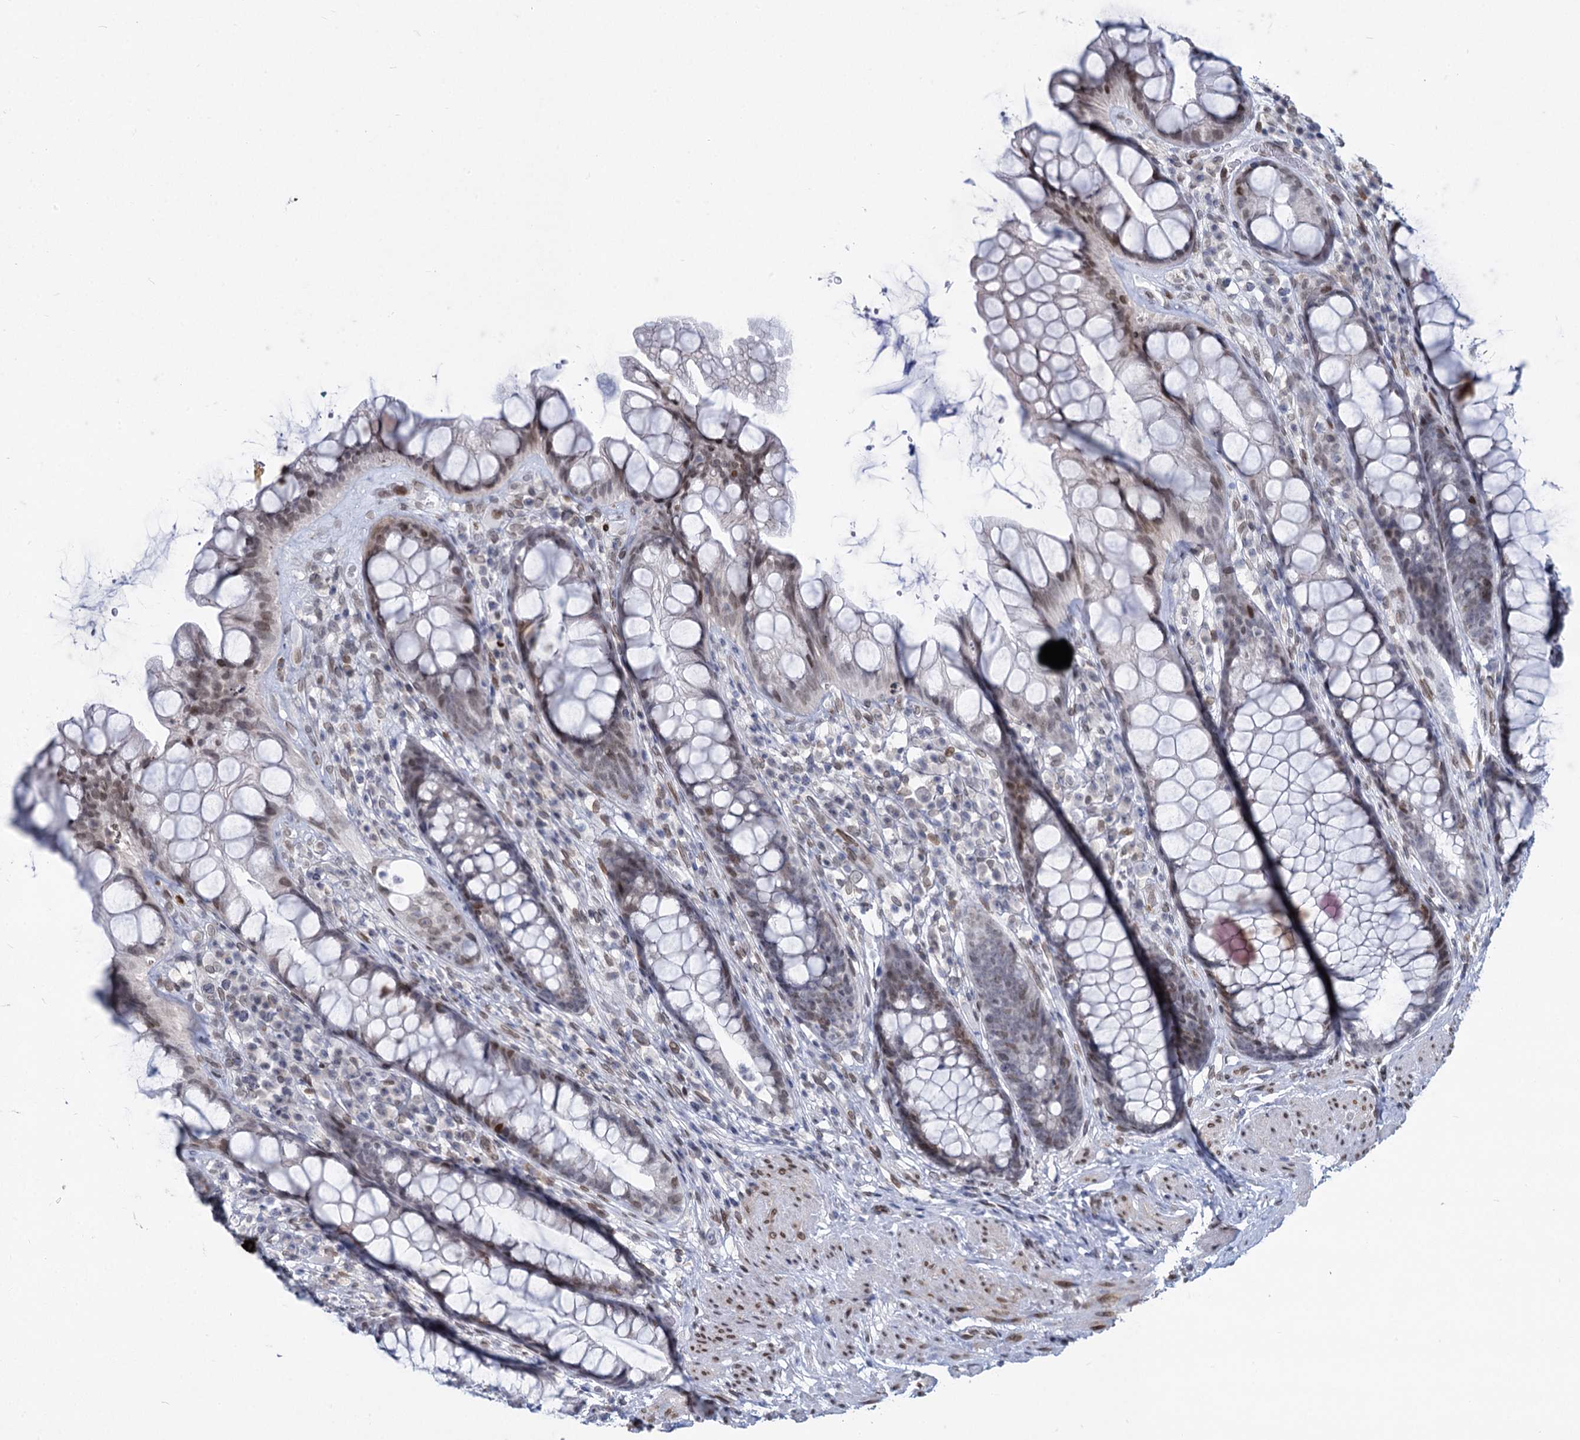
{"staining": {"intensity": "moderate", "quantity": "25%-75%", "location": "nuclear"}, "tissue": "rectum", "cell_type": "Glandular cells", "image_type": "normal", "snomed": [{"axis": "morphology", "description": "Normal tissue, NOS"}, {"axis": "topography", "description": "Rectum"}], "caption": "Benign rectum displays moderate nuclear staining in about 25%-75% of glandular cells, visualized by immunohistochemistry.", "gene": "PRSS35", "patient": {"sex": "male", "age": 74}}